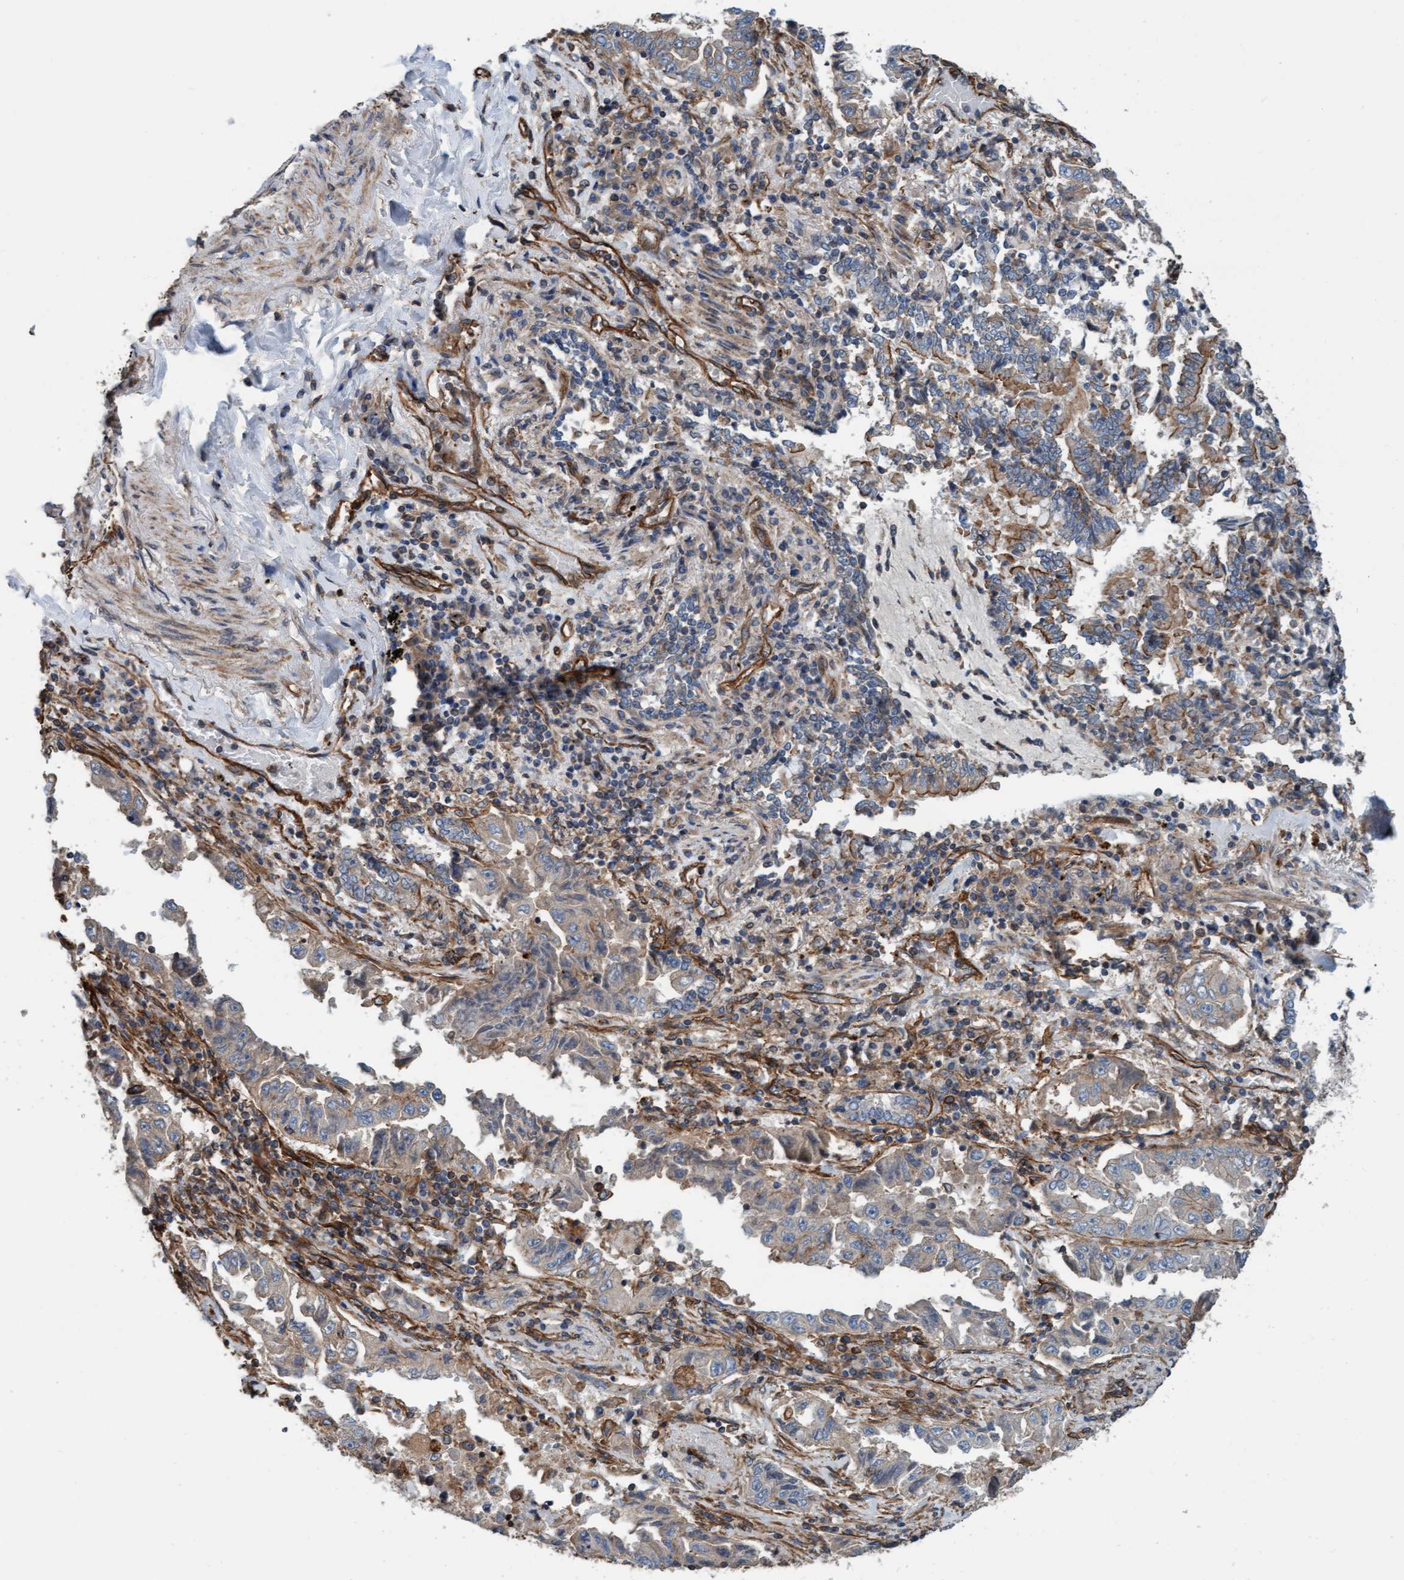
{"staining": {"intensity": "weak", "quantity": "<25%", "location": "cytoplasmic/membranous"}, "tissue": "lung cancer", "cell_type": "Tumor cells", "image_type": "cancer", "snomed": [{"axis": "morphology", "description": "Adenocarcinoma, NOS"}, {"axis": "topography", "description": "Lung"}], "caption": "IHC micrograph of adenocarcinoma (lung) stained for a protein (brown), which shows no staining in tumor cells.", "gene": "STXBP4", "patient": {"sex": "female", "age": 51}}